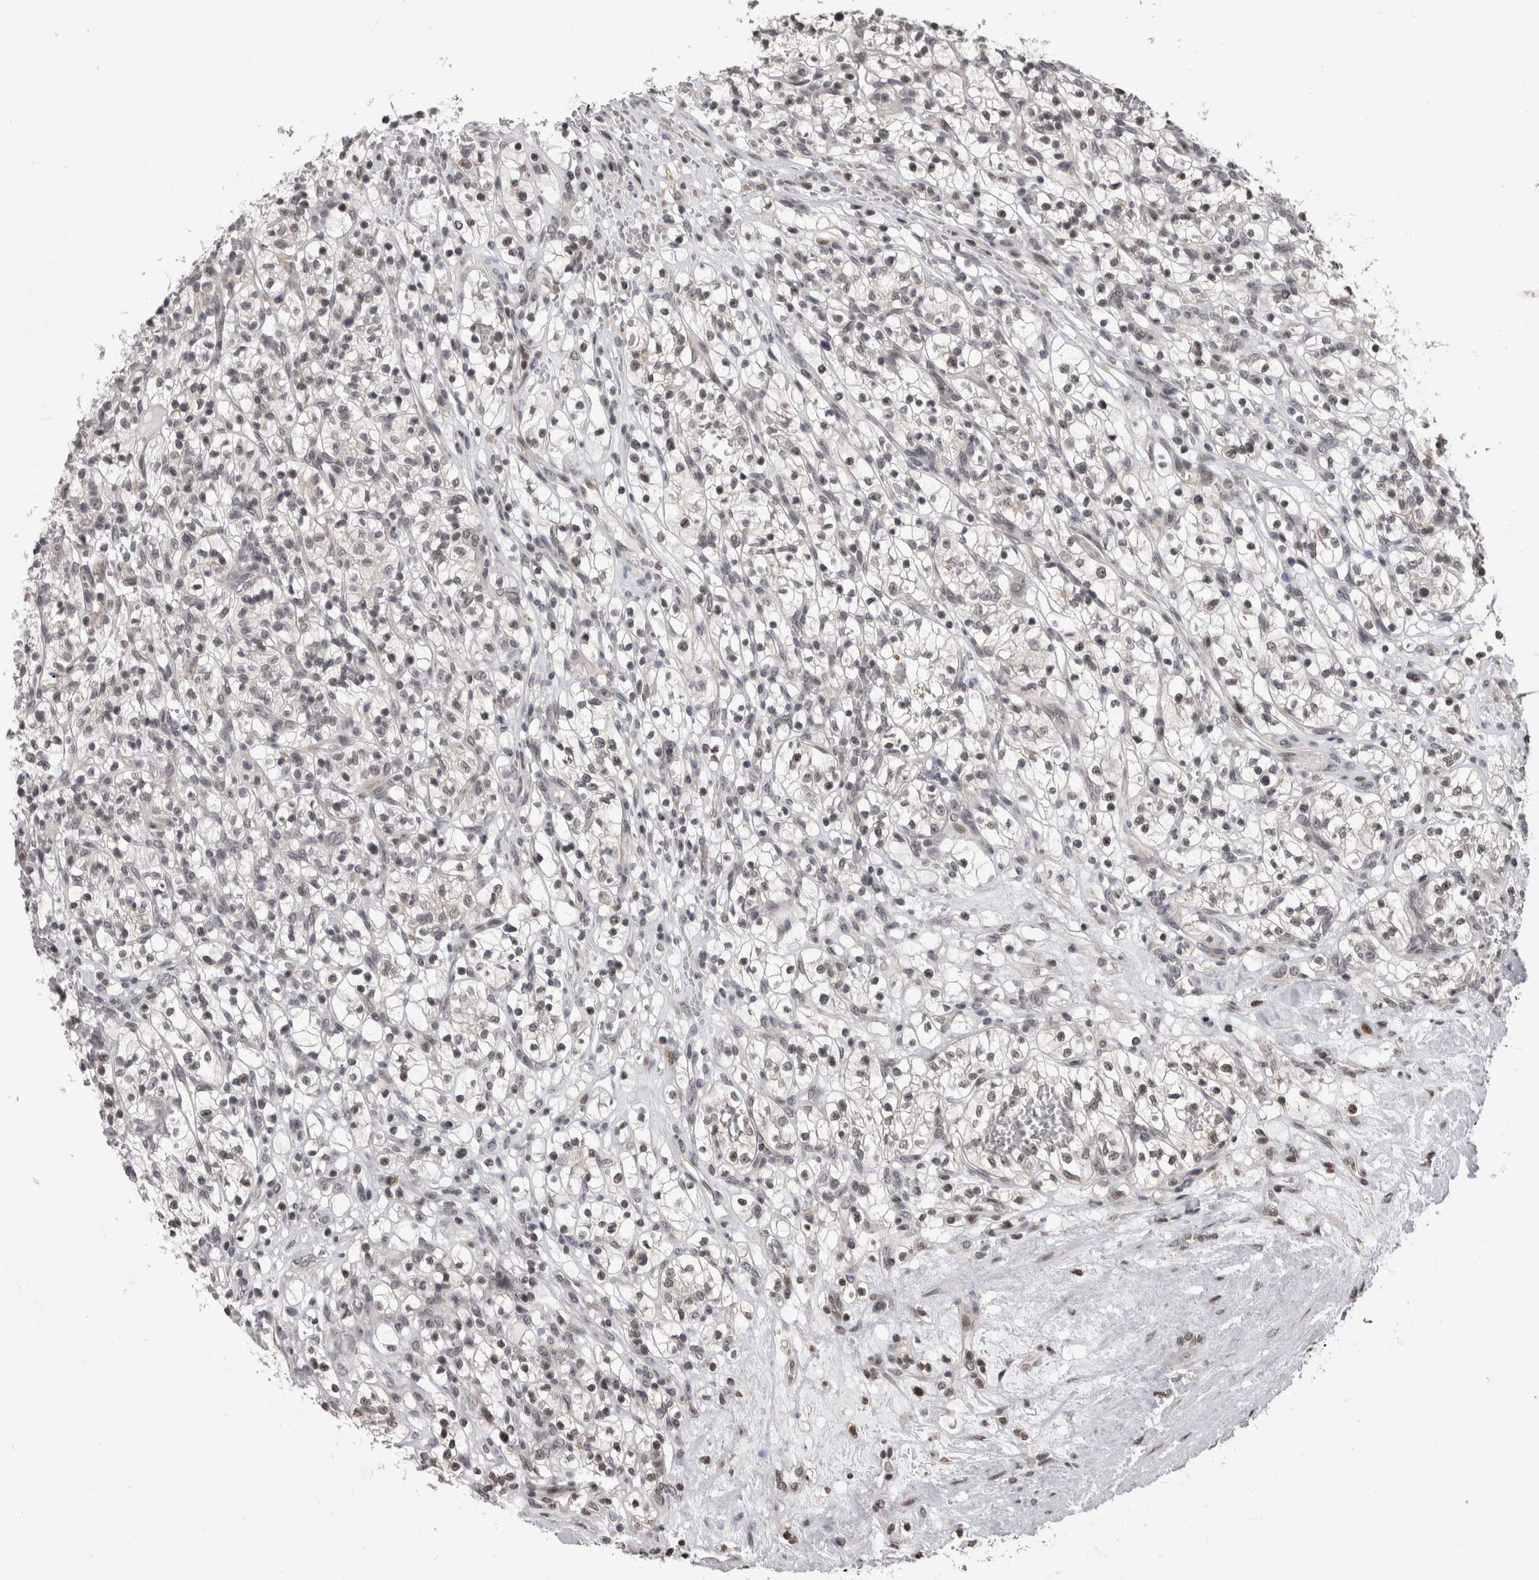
{"staining": {"intensity": "negative", "quantity": "none", "location": "none"}, "tissue": "renal cancer", "cell_type": "Tumor cells", "image_type": "cancer", "snomed": [{"axis": "morphology", "description": "Adenocarcinoma, NOS"}, {"axis": "topography", "description": "Kidney"}], "caption": "Renal cancer (adenocarcinoma) was stained to show a protein in brown. There is no significant expression in tumor cells.", "gene": "ZBTB11", "patient": {"sex": "female", "age": 57}}